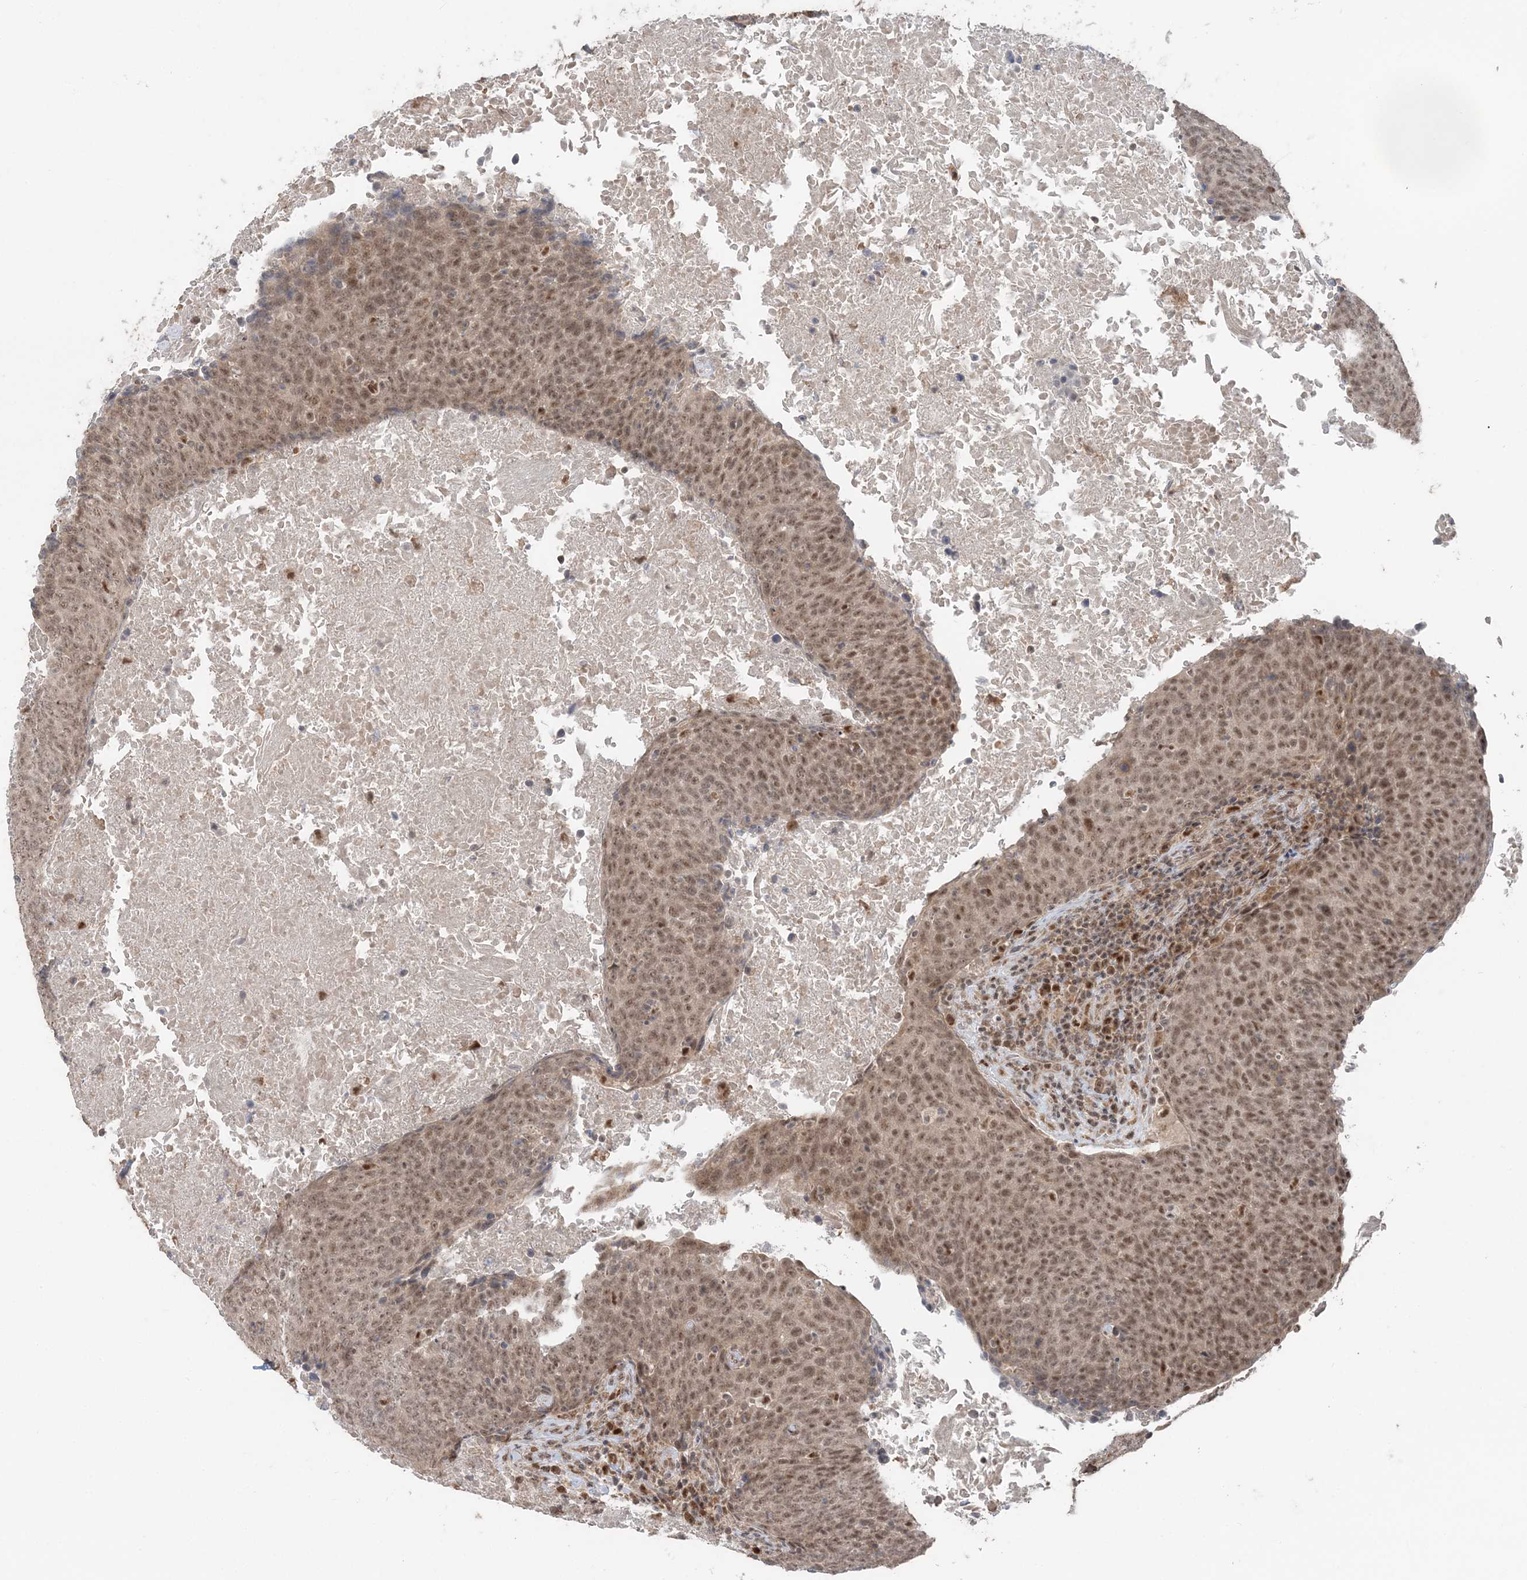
{"staining": {"intensity": "moderate", "quantity": ">75%", "location": "nuclear"}, "tissue": "head and neck cancer", "cell_type": "Tumor cells", "image_type": "cancer", "snomed": [{"axis": "morphology", "description": "Squamous cell carcinoma, NOS"}, {"axis": "morphology", "description": "Squamous cell carcinoma, metastatic, NOS"}, {"axis": "topography", "description": "Lymph node"}, {"axis": "topography", "description": "Head-Neck"}], "caption": "The image displays immunohistochemical staining of head and neck cancer (metastatic squamous cell carcinoma). There is moderate nuclear positivity is appreciated in about >75% of tumor cells.", "gene": "SLU7", "patient": {"sex": "male", "age": 62}}